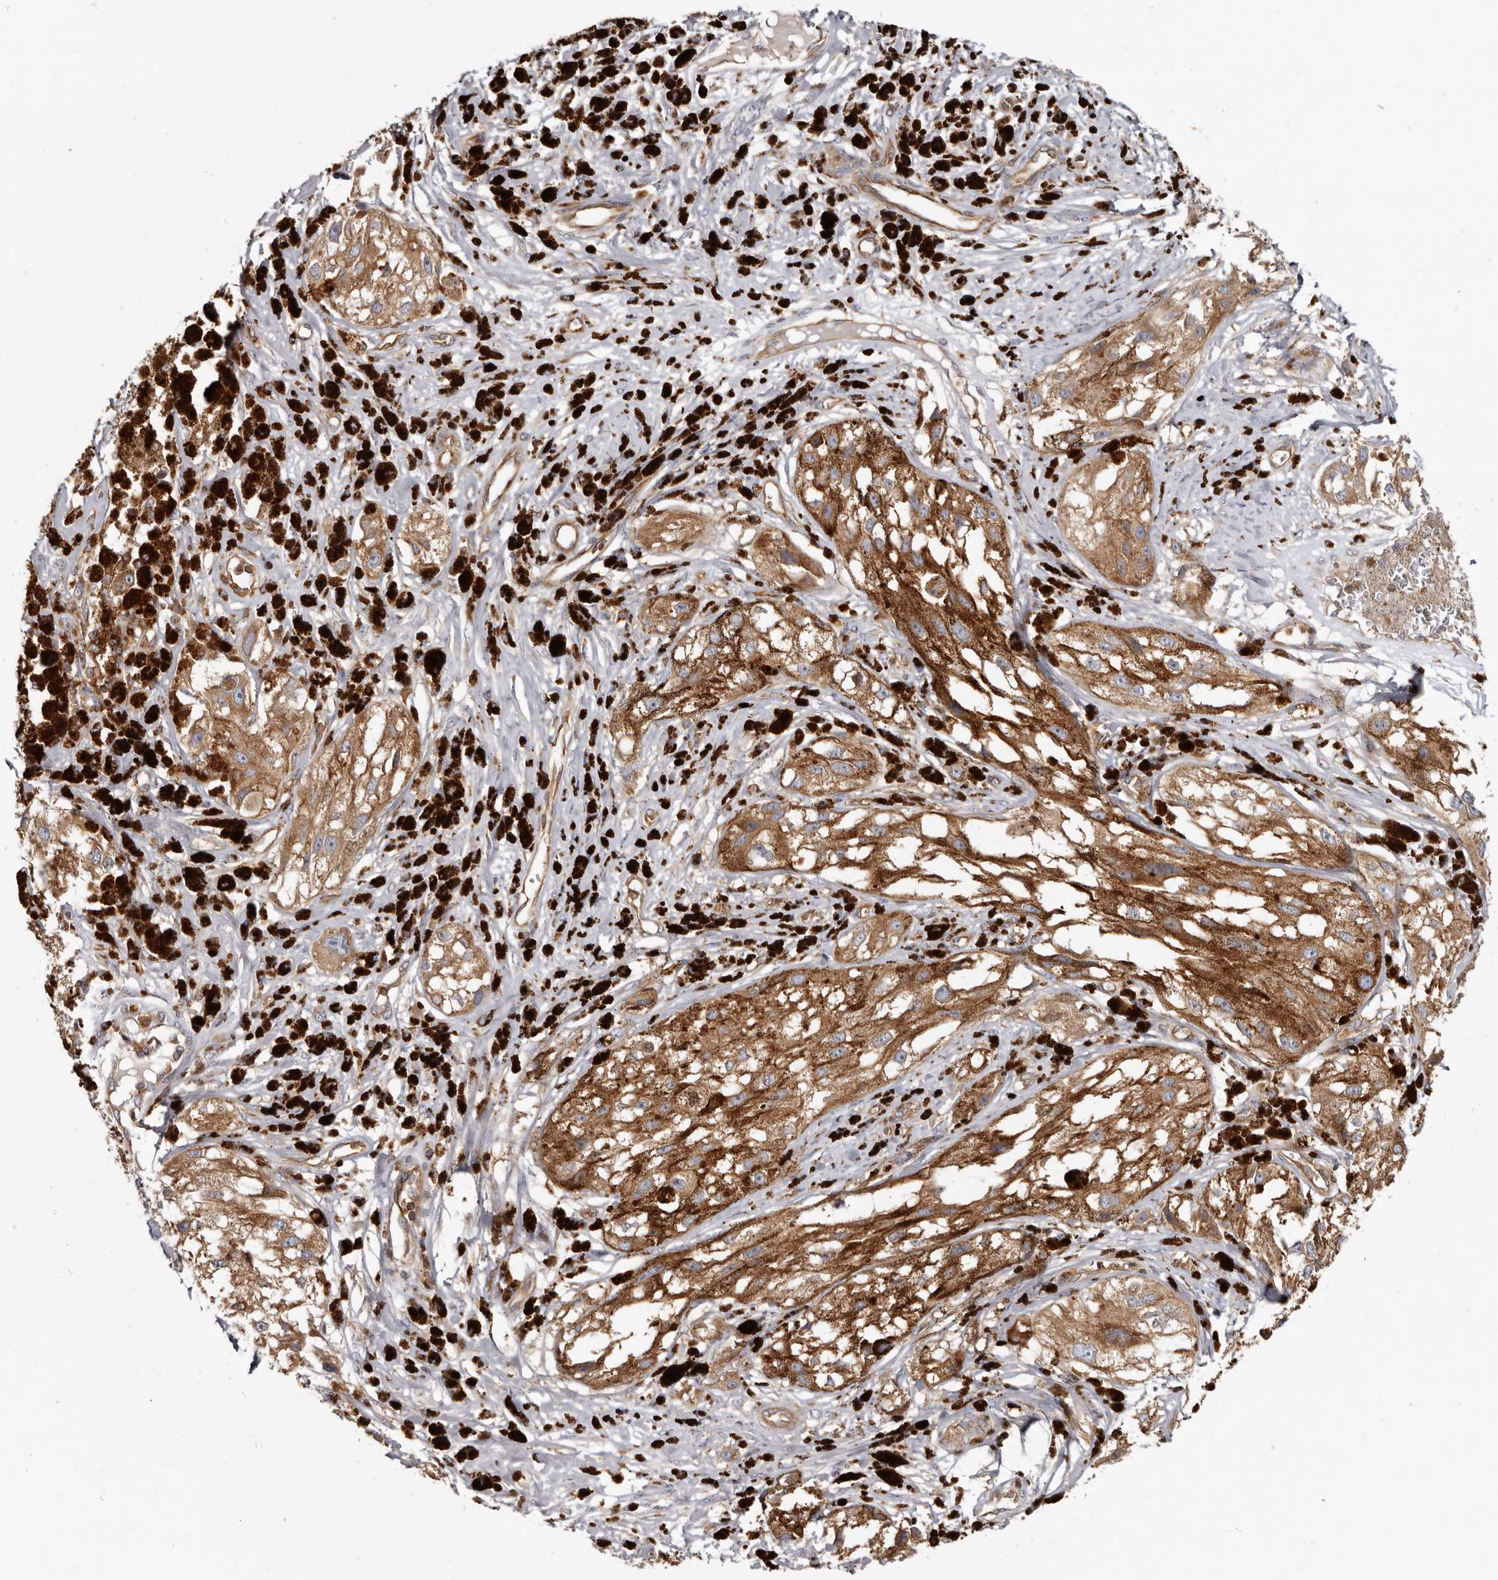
{"staining": {"intensity": "negative", "quantity": "none", "location": "none"}, "tissue": "melanoma", "cell_type": "Tumor cells", "image_type": "cancer", "snomed": [{"axis": "morphology", "description": "Malignant melanoma, NOS"}, {"axis": "topography", "description": "Skin"}], "caption": "DAB (3,3'-diaminobenzidine) immunohistochemical staining of malignant melanoma displays no significant expression in tumor cells. (Stains: DAB (3,3'-diaminobenzidine) immunohistochemistry with hematoxylin counter stain, Microscopy: brightfield microscopy at high magnification).", "gene": "CBL", "patient": {"sex": "male", "age": 88}}